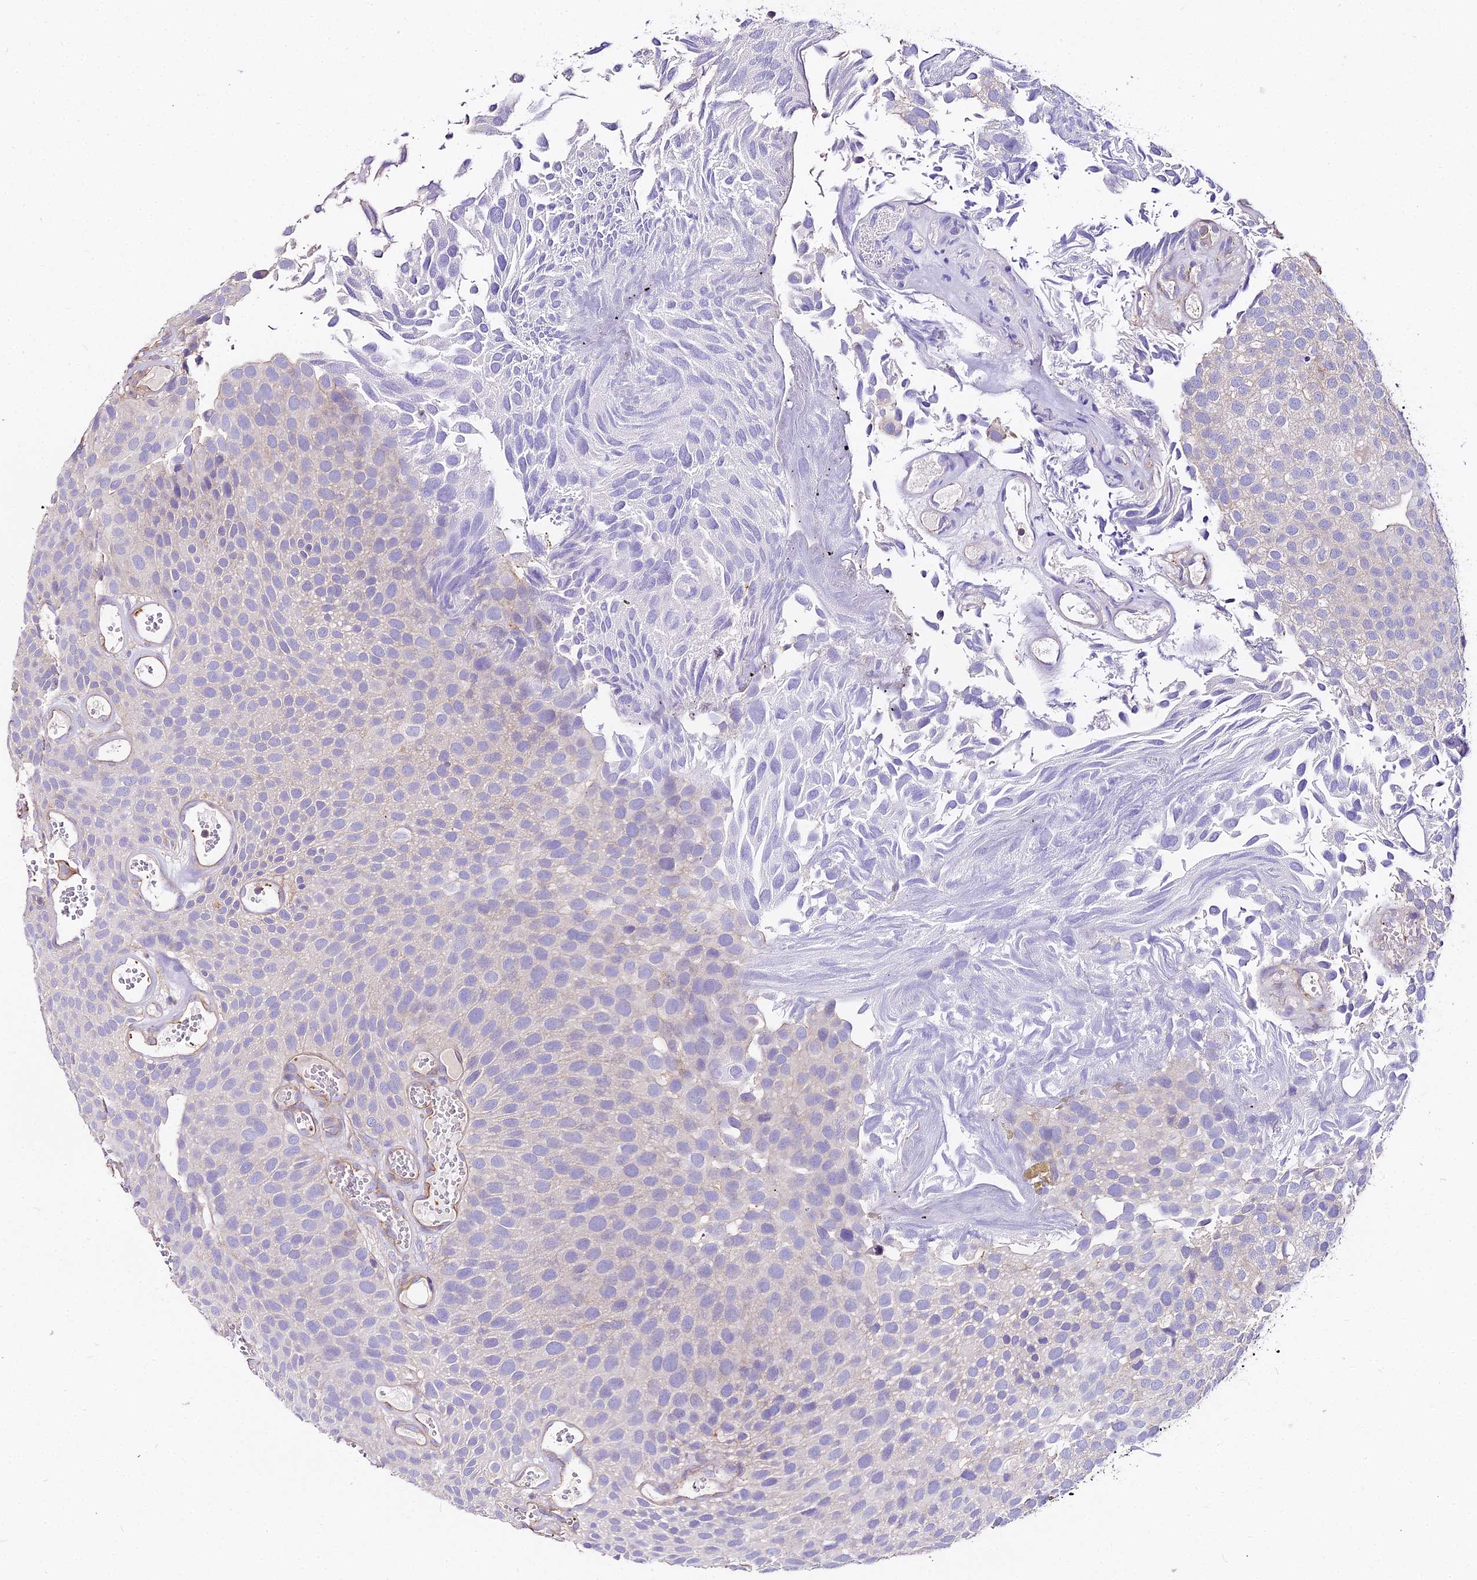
{"staining": {"intensity": "negative", "quantity": "none", "location": "none"}, "tissue": "urothelial cancer", "cell_type": "Tumor cells", "image_type": "cancer", "snomed": [{"axis": "morphology", "description": "Urothelial carcinoma, Low grade"}, {"axis": "topography", "description": "Urinary bladder"}], "caption": "Immunohistochemistry (IHC) image of human urothelial carcinoma (low-grade) stained for a protein (brown), which demonstrates no expression in tumor cells.", "gene": "GLYAT", "patient": {"sex": "male", "age": 89}}